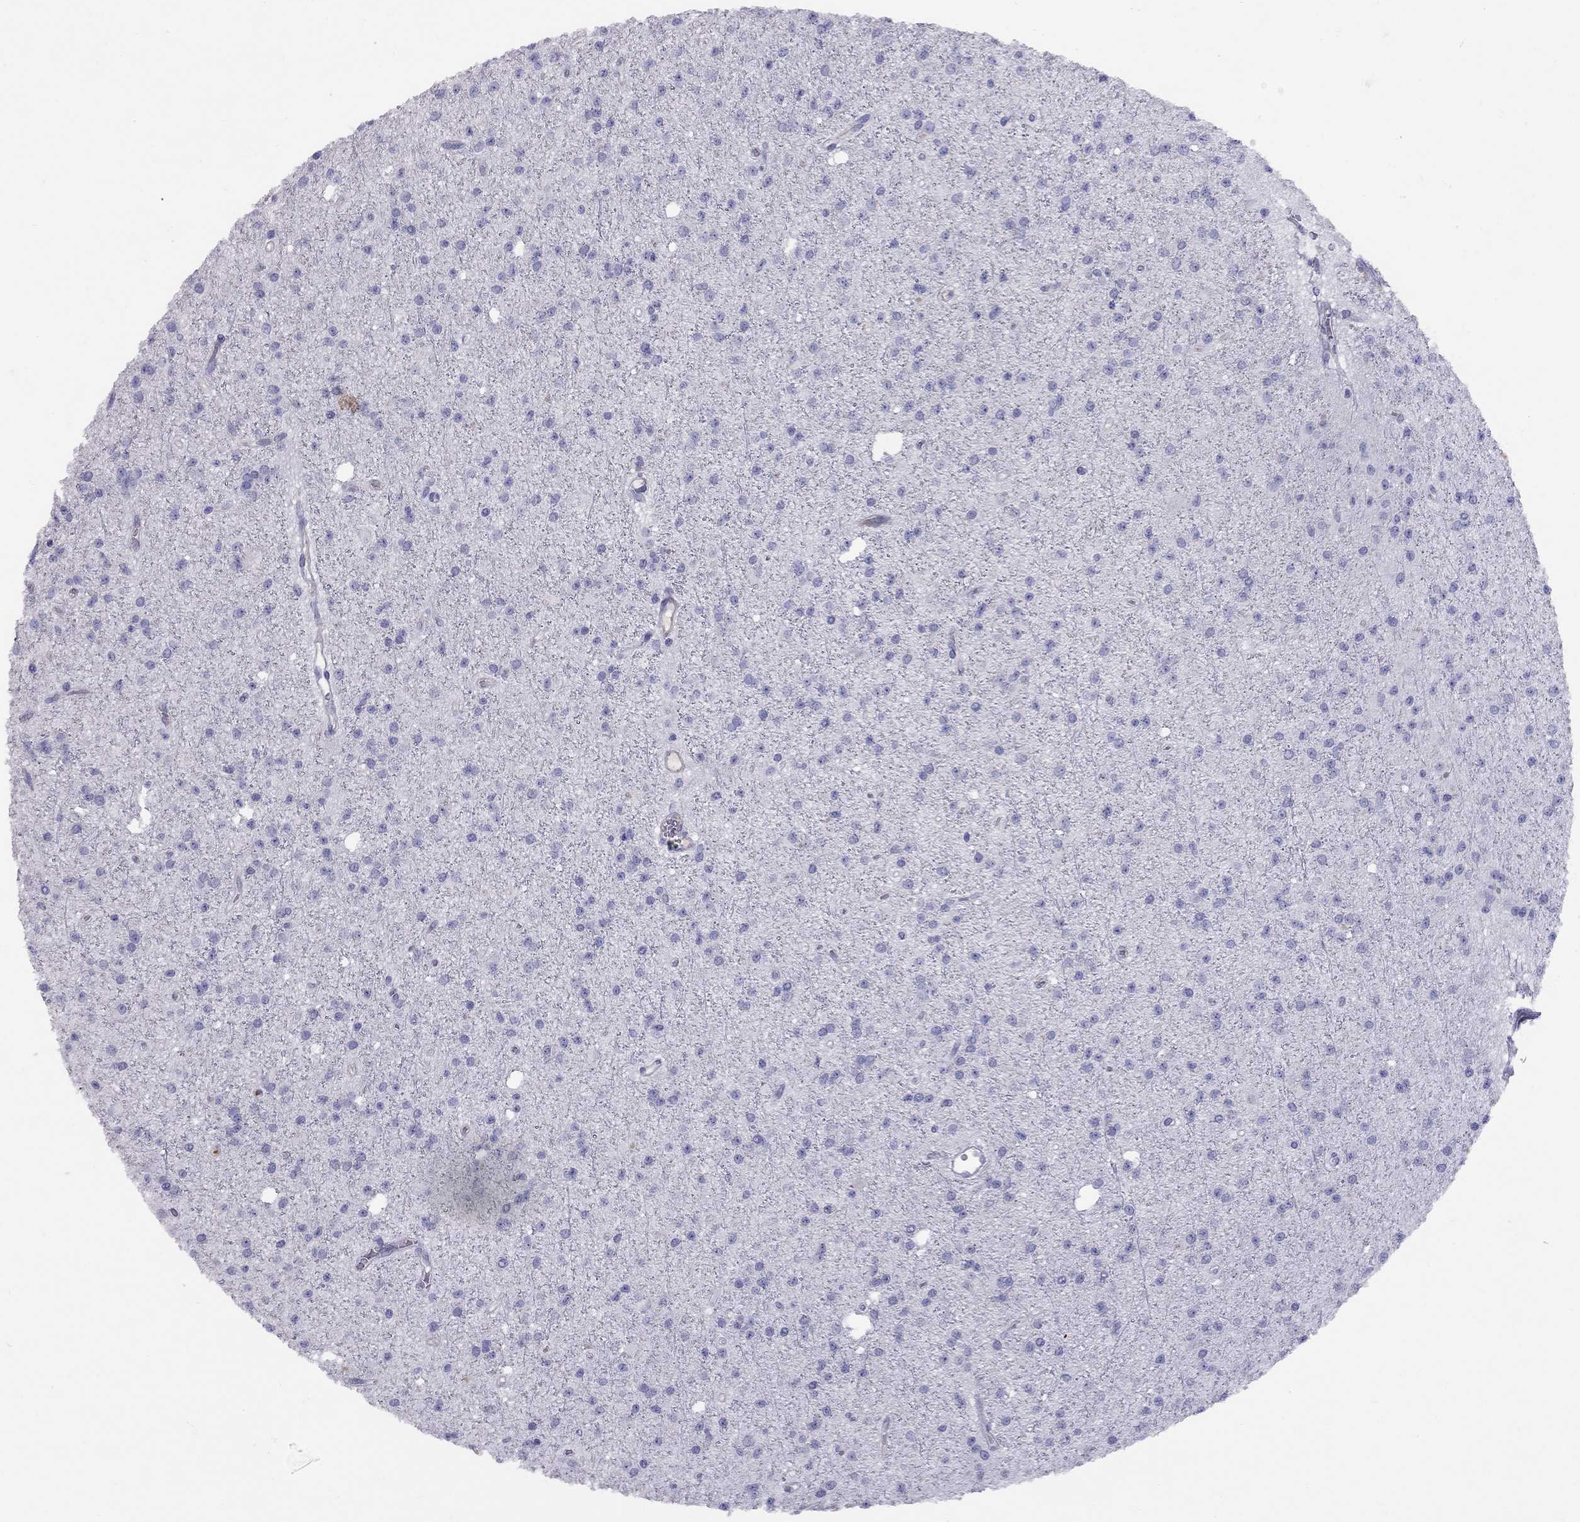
{"staining": {"intensity": "negative", "quantity": "none", "location": "none"}, "tissue": "glioma", "cell_type": "Tumor cells", "image_type": "cancer", "snomed": [{"axis": "morphology", "description": "Glioma, malignant, Low grade"}, {"axis": "topography", "description": "Brain"}], "caption": "IHC photomicrograph of neoplastic tissue: malignant glioma (low-grade) stained with DAB (3,3'-diaminobenzidine) exhibits no significant protein positivity in tumor cells.", "gene": "SPINT4", "patient": {"sex": "male", "age": 27}}